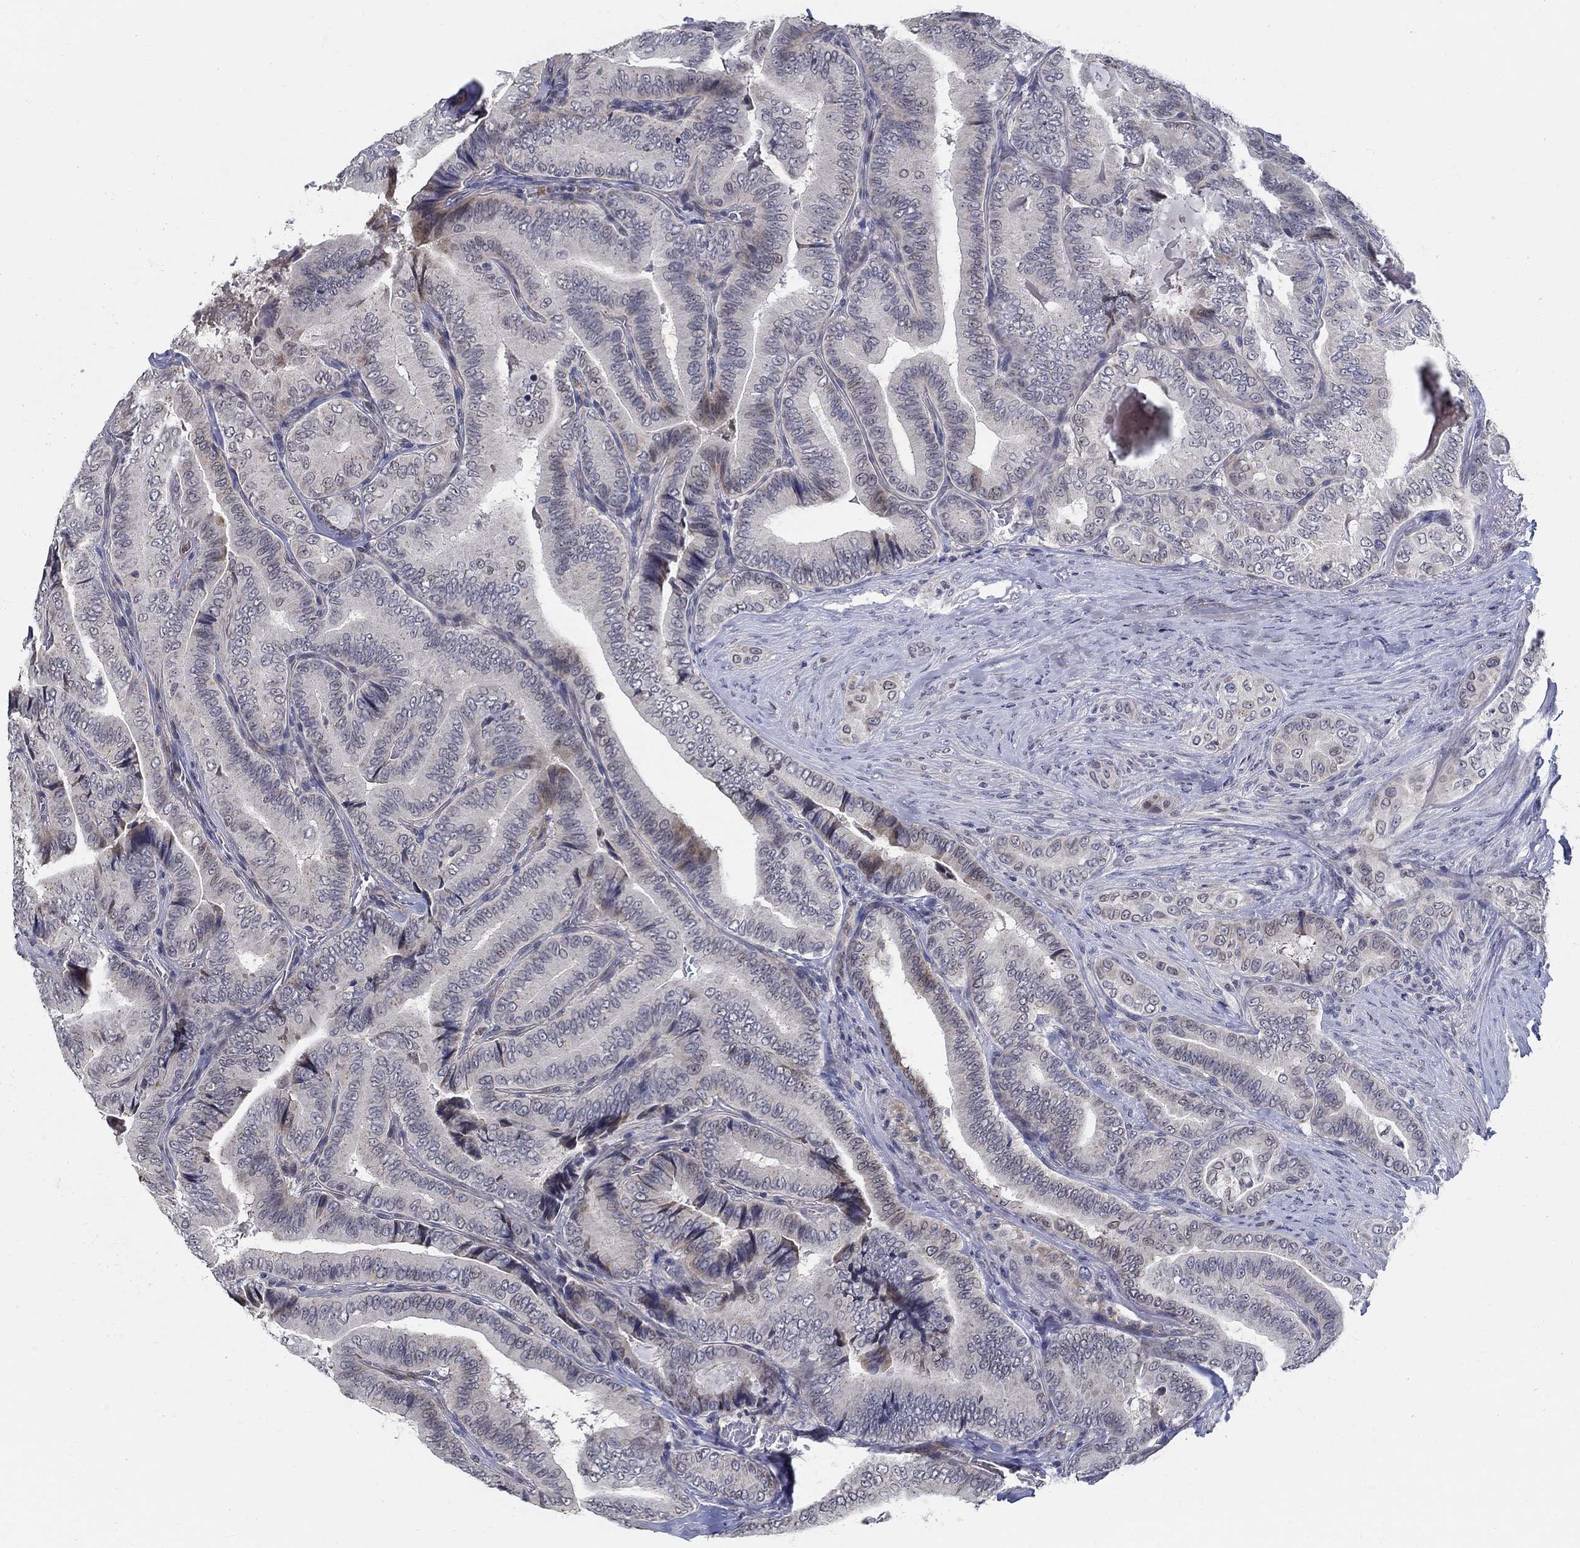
{"staining": {"intensity": "weak", "quantity": "<25%", "location": "cytoplasmic/membranous"}, "tissue": "thyroid cancer", "cell_type": "Tumor cells", "image_type": "cancer", "snomed": [{"axis": "morphology", "description": "Papillary adenocarcinoma, NOS"}, {"axis": "topography", "description": "Thyroid gland"}], "caption": "The photomicrograph displays no staining of tumor cells in thyroid cancer (papillary adenocarcinoma).", "gene": "C16orf46", "patient": {"sex": "male", "age": 61}}